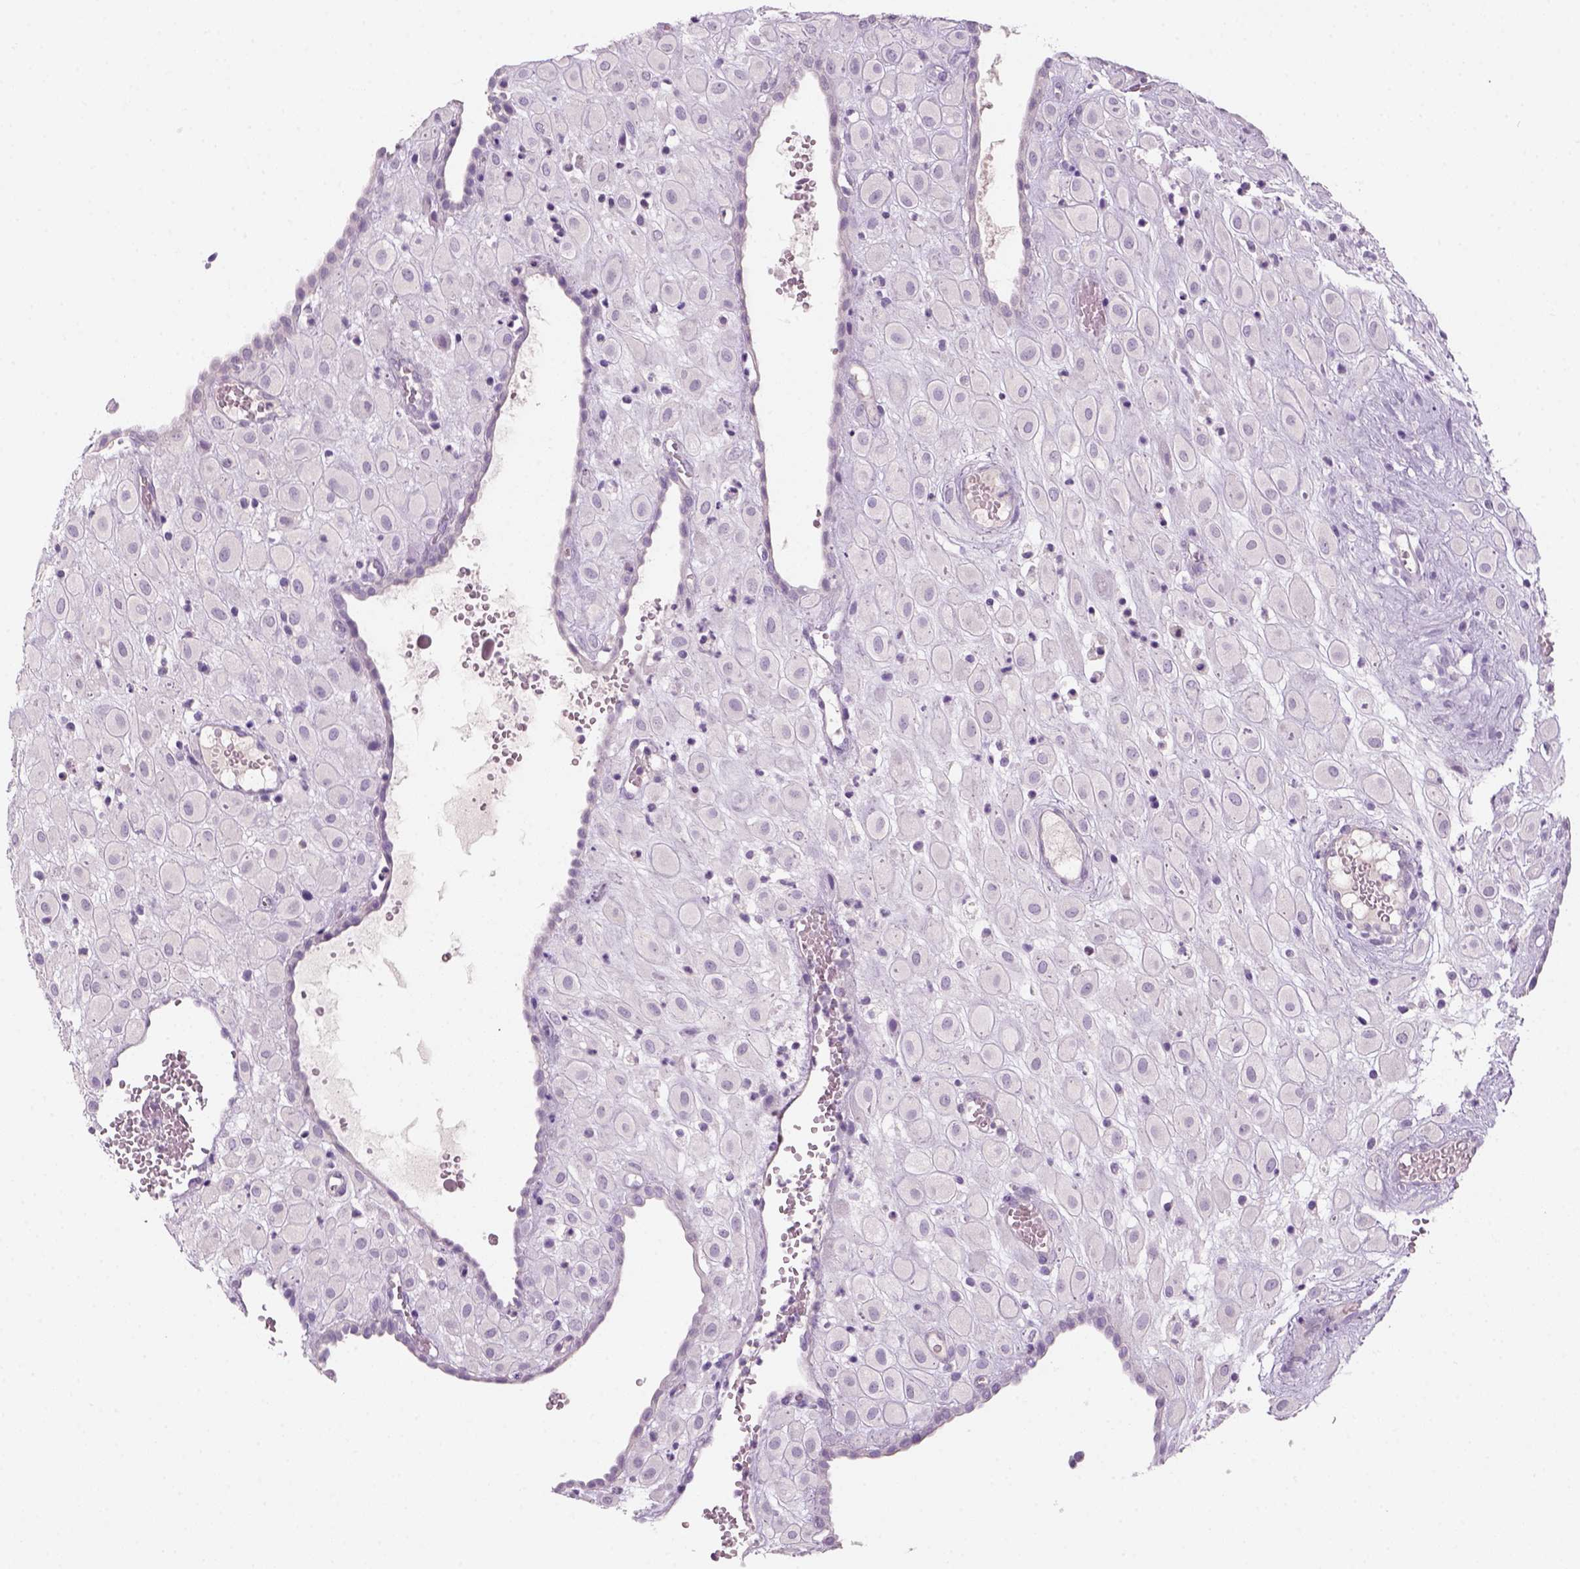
{"staining": {"intensity": "negative", "quantity": "none", "location": "none"}, "tissue": "placenta", "cell_type": "Decidual cells", "image_type": "normal", "snomed": [{"axis": "morphology", "description": "Normal tissue, NOS"}, {"axis": "topography", "description": "Placenta"}], "caption": "Placenta stained for a protein using immunohistochemistry displays no staining decidual cells.", "gene": "KRT25", "patient": {"sex": "female", "age": 24}}